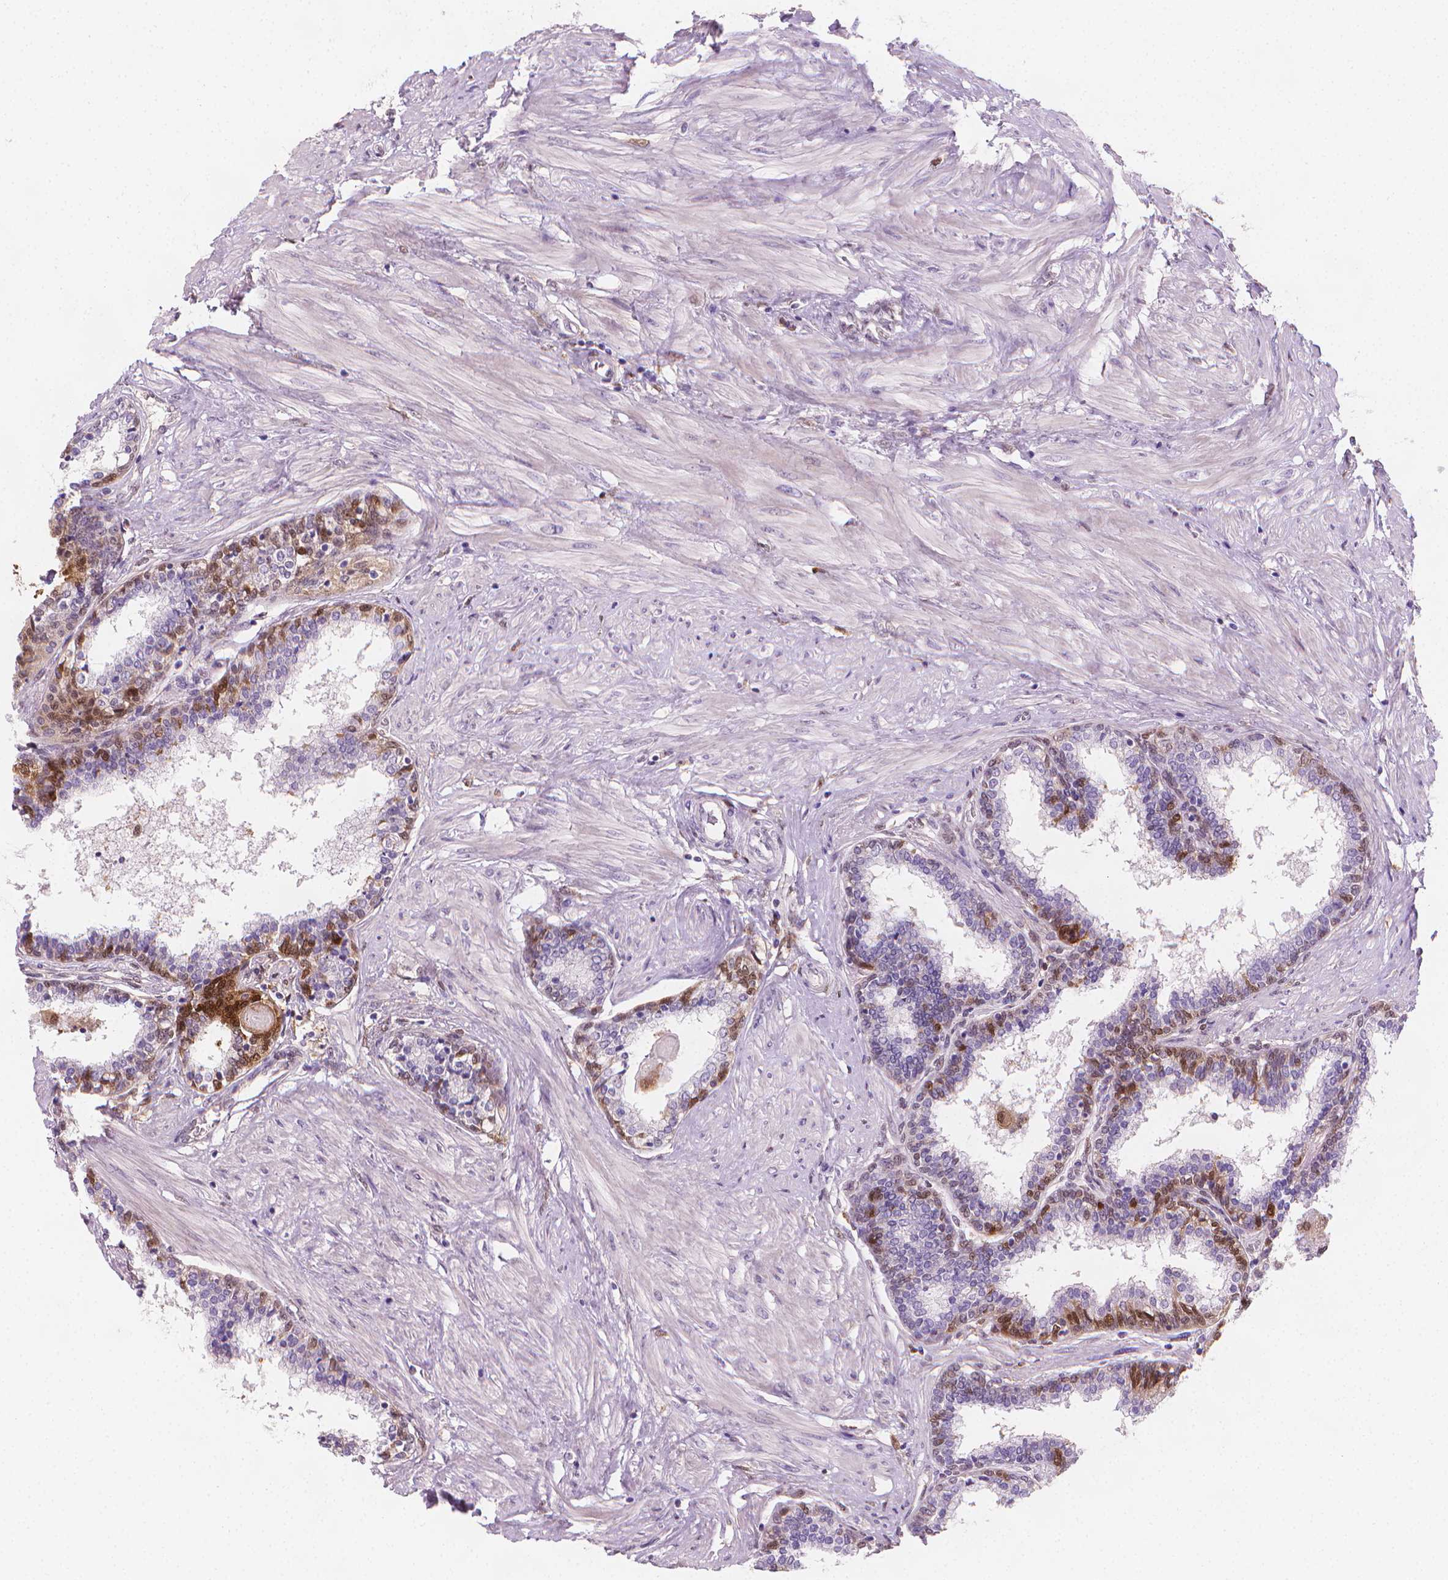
{"staining": {"intensity": "moderate", "quantity": "<25%", "location": "cytoplasmic/membranous,nuclear"}, "tissue": "prostate", "cell_type": "Glandular cells", "image_type": "normal", "snomed": [{"axis": "morphology", "description": "Normal tissue, NOS"}, {"axis": "topography", "description": "Prostate"}], "caption": "An immunohistochemistry histopathology image of normal tissue is shown. Protein staining in brown highlights moderate cytoplasmic/membranous,nuclear positivity in prostate within glandular cells.", "gene": "TNFAIP2", "patient": {"sex": "male", "age": 55}}